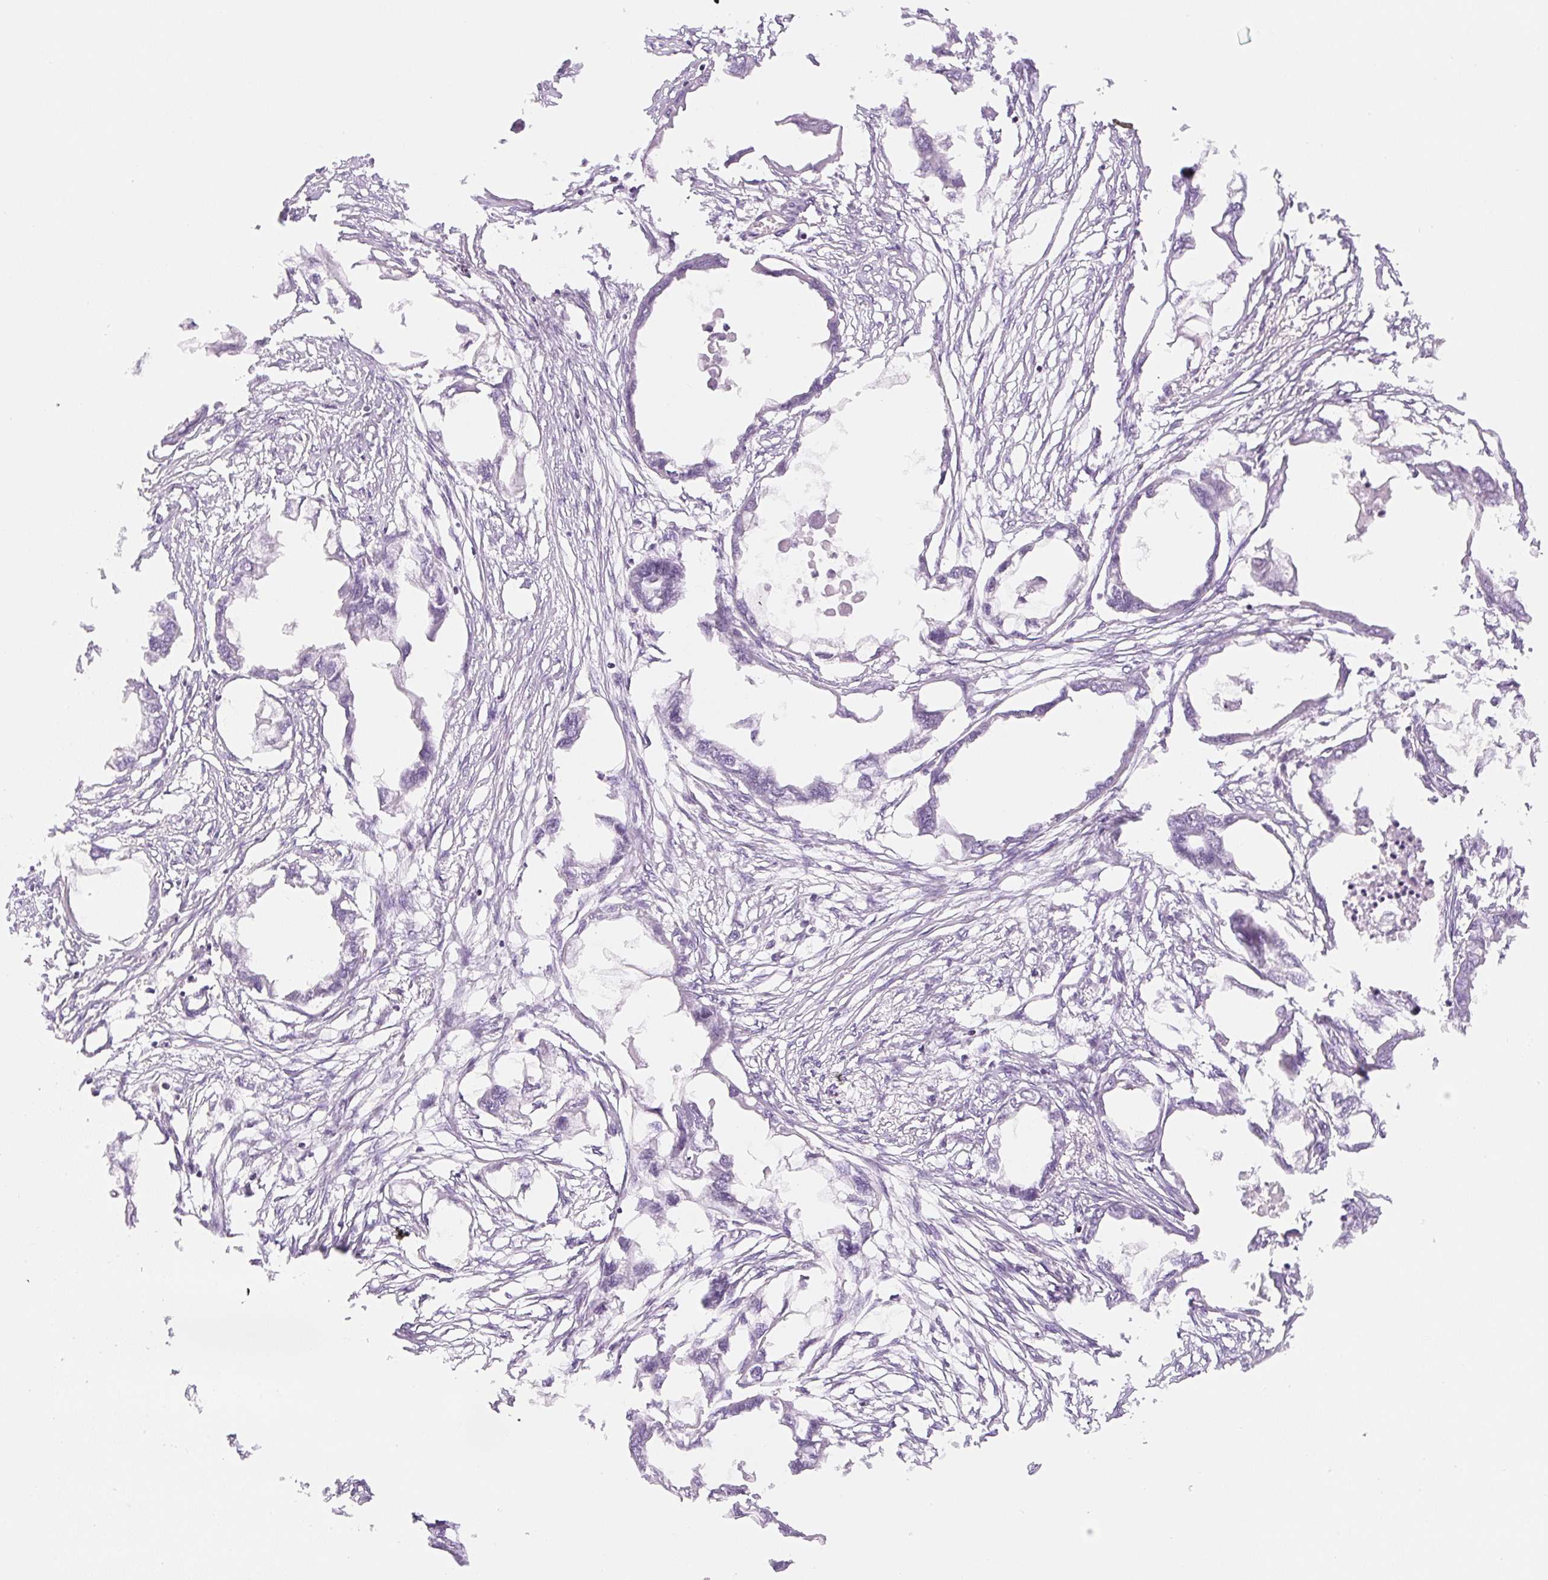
{"staining": {"intensity": "negative", "quantity": "none", "location": "none"}, "tissue": "endometrial cancer", "cell_type": "Tumor cells", "image_type": "cancer", "snomed": [{"axis": "morphology", "description": "Adenocarcinoma, NOS"}, {"axis": "morphology", "description": "Adenocarcinoma, metastatic, NOS"}, {"axis": "topography", "description": "Adipose tissue"}, {"axis": "topography", "description": "Endometrium"}], "caption": "High magnification brightfield microscopy of adenocarcinoma (endometrial) stained with DAB (brown) and counterstained with hematoxylin (blue): tumor cells show no significant expression.", "gene": "CASKIN1", "patient": {"sex": "female", "age": 67}}